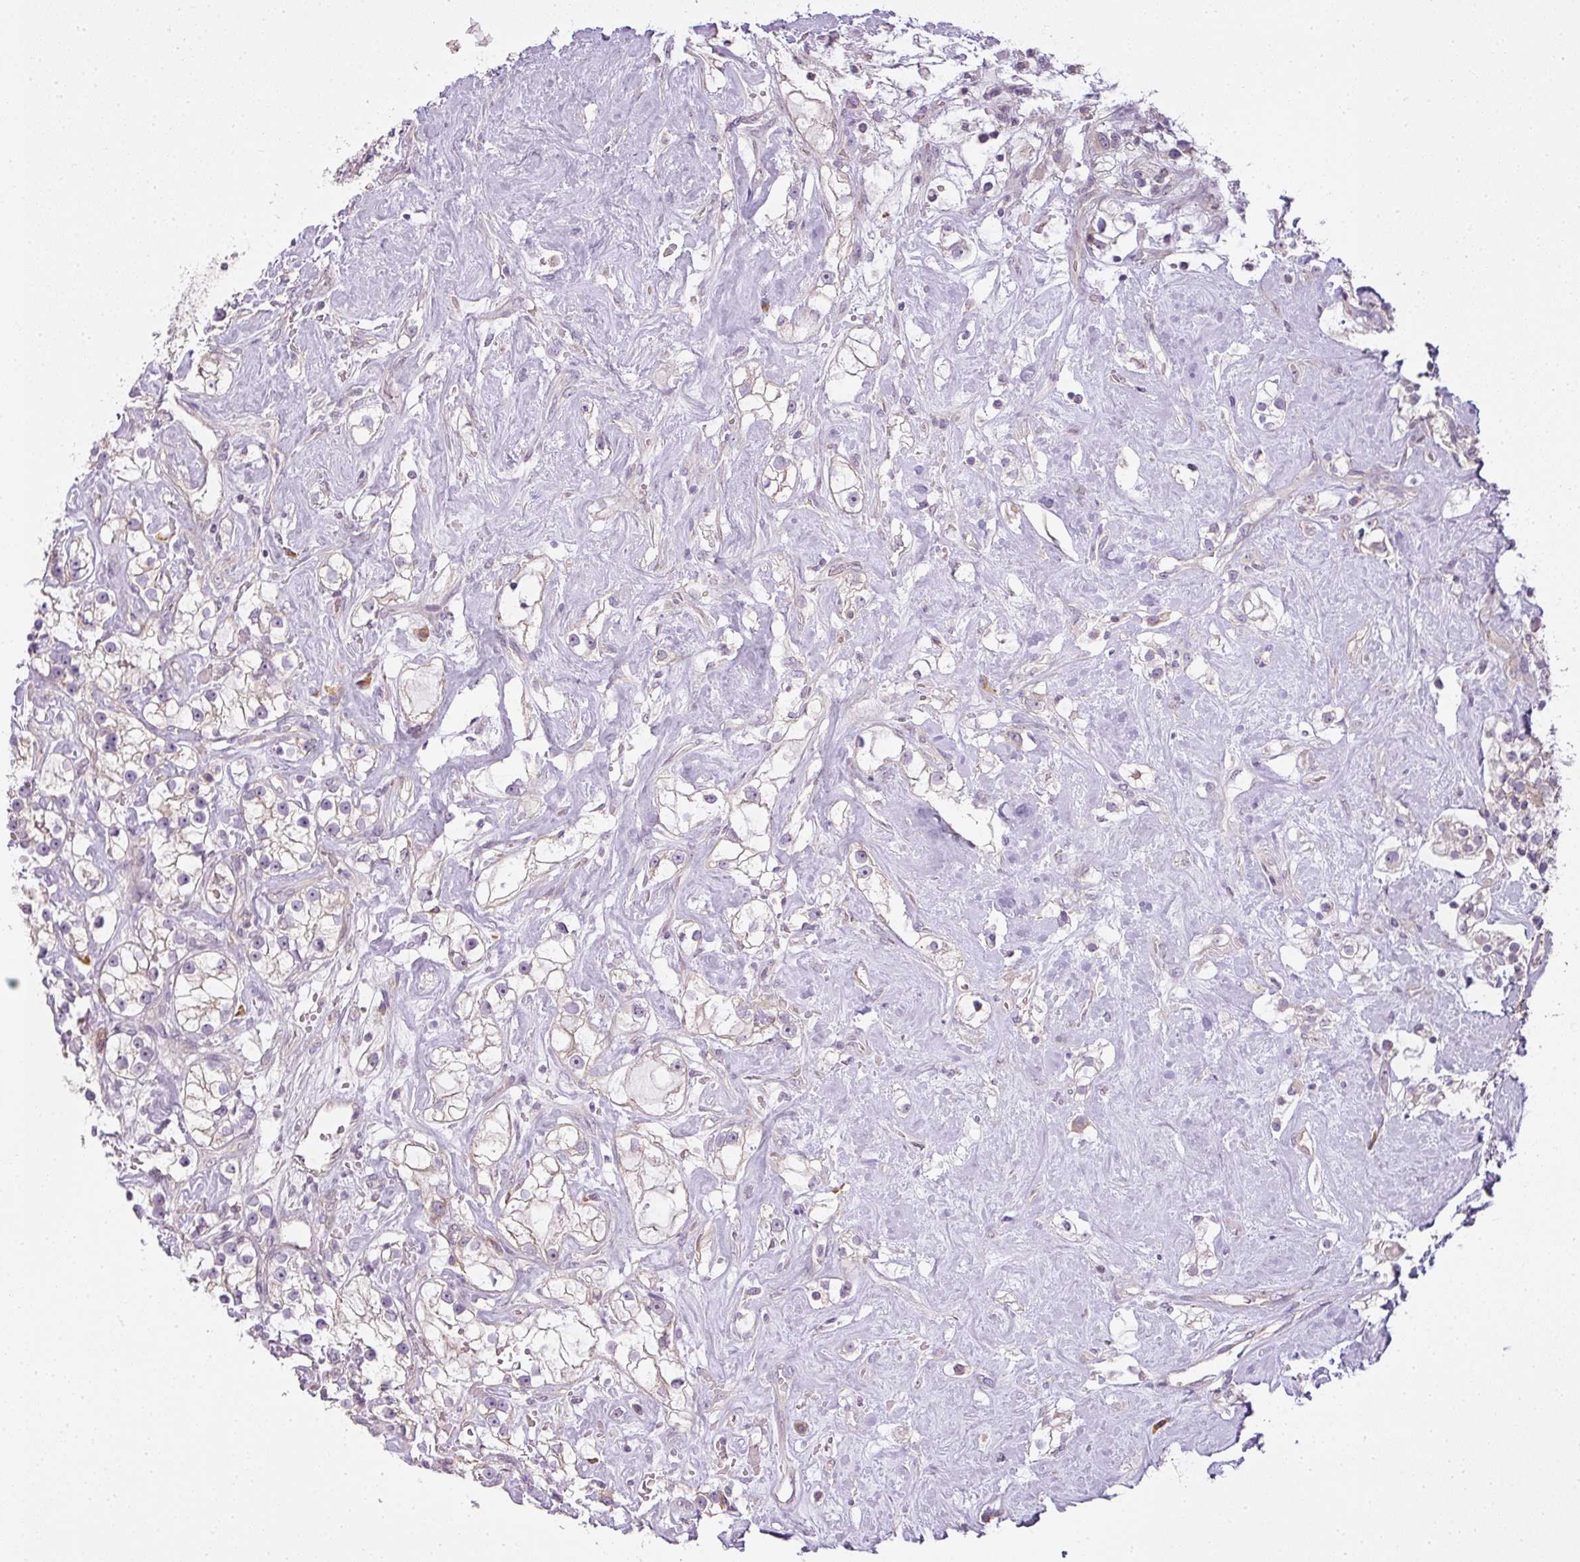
{"staining": {"intensity": "negative", "quantity": "none", "location": "none"}, "tissue": "renal cancer", "cell_type": "Tumor cells", "image_type": "cancer", "snomed": [{"axis": "morphology", "description": "Adenocarcinoma, NOS"}, {"axis": "topography", "description": "Kidney"}], "caption": "DAB immunohistochemical staining of human renal adenocarcinoma demonstrates no significant staining in tumor cells.", "gene": "LY75", "patient": {"sex": "male", "age": 77}}